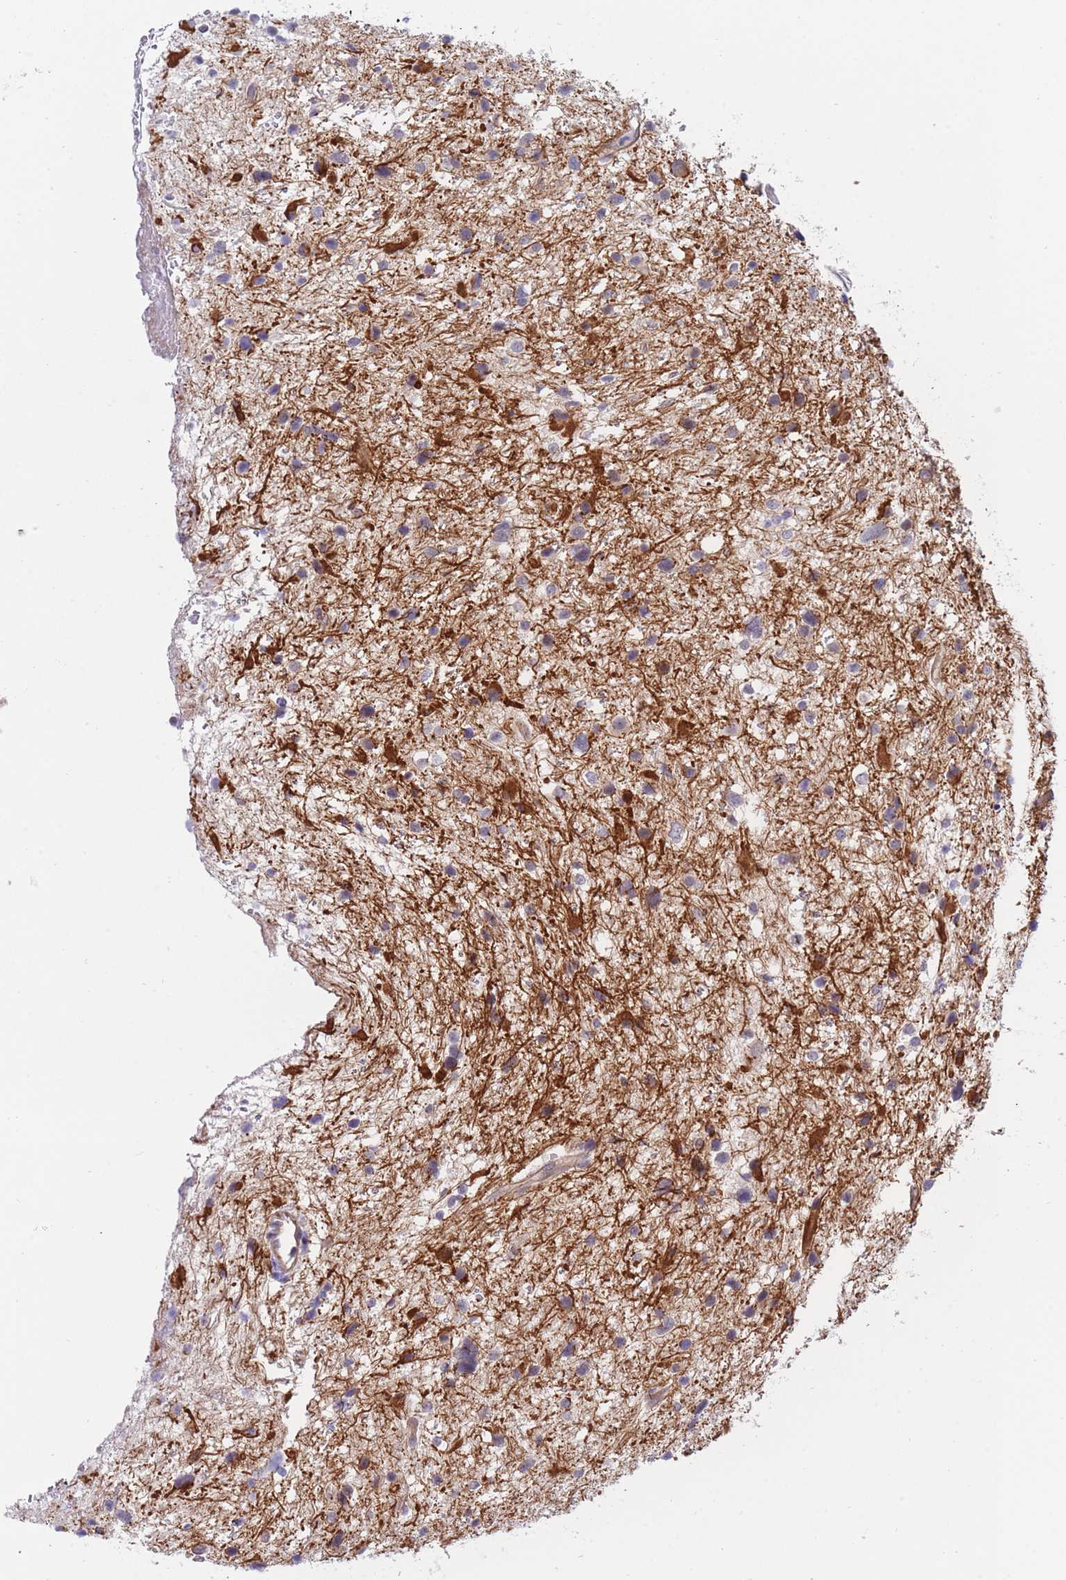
{"staining": {"intensity": "negative", "quantity": "none", "location": "none"}, "tissue": "glioma", "cell_type": "Tumor cells", "image_type": "cancer", "snomed": [{"axis": "morphology", "description": "Glioma, malignant, Low grade"}, {"axis": "topography", "description": "Brain"}], "caption": "Tumor cells are negative for protein expression in human malignant low-grade glioma.", "gene": "APOL4", "patient": {"sex": "female", "age": 32}}